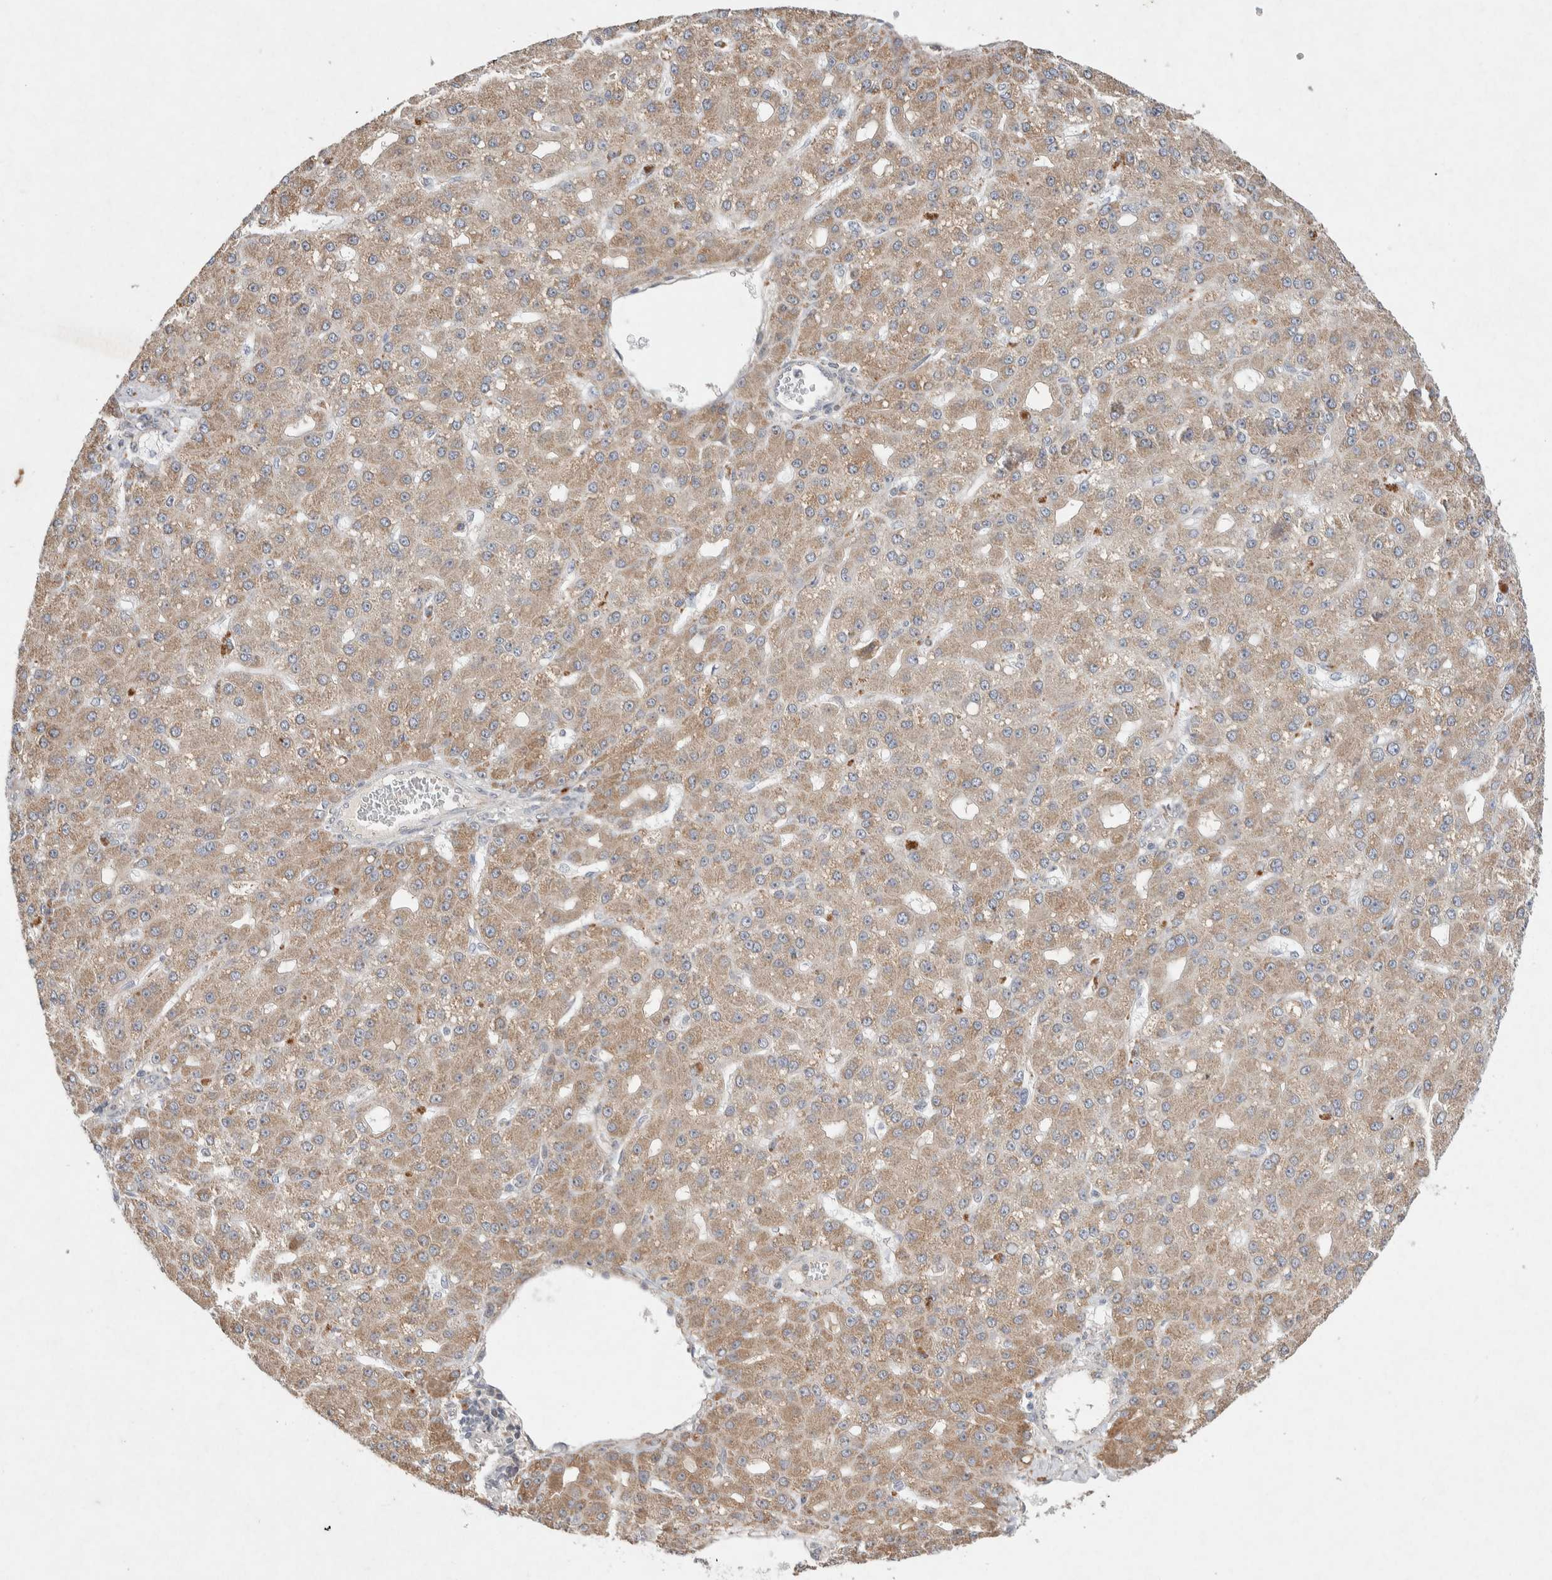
{"staining": {"intensity": "moderate", "quantity": ">75%", "location": "cytoplasmic/membranous"}, "tissue": "liver cancer", "cell_type": "Tumor cells", "image_type": "cancer", "snomed": [{"axis": "morphology", "description": "Carcinoma, Hepatocellular, NOS"}, {"axis": "topography", "description": "Liver"}], "caption": "Tumor cells display moderate cytoplasmic/membranous positivity in about >75% of cells in liver cancer.", "gene": "CMTM4", "patient": {"sex": "male", "age": 67}}